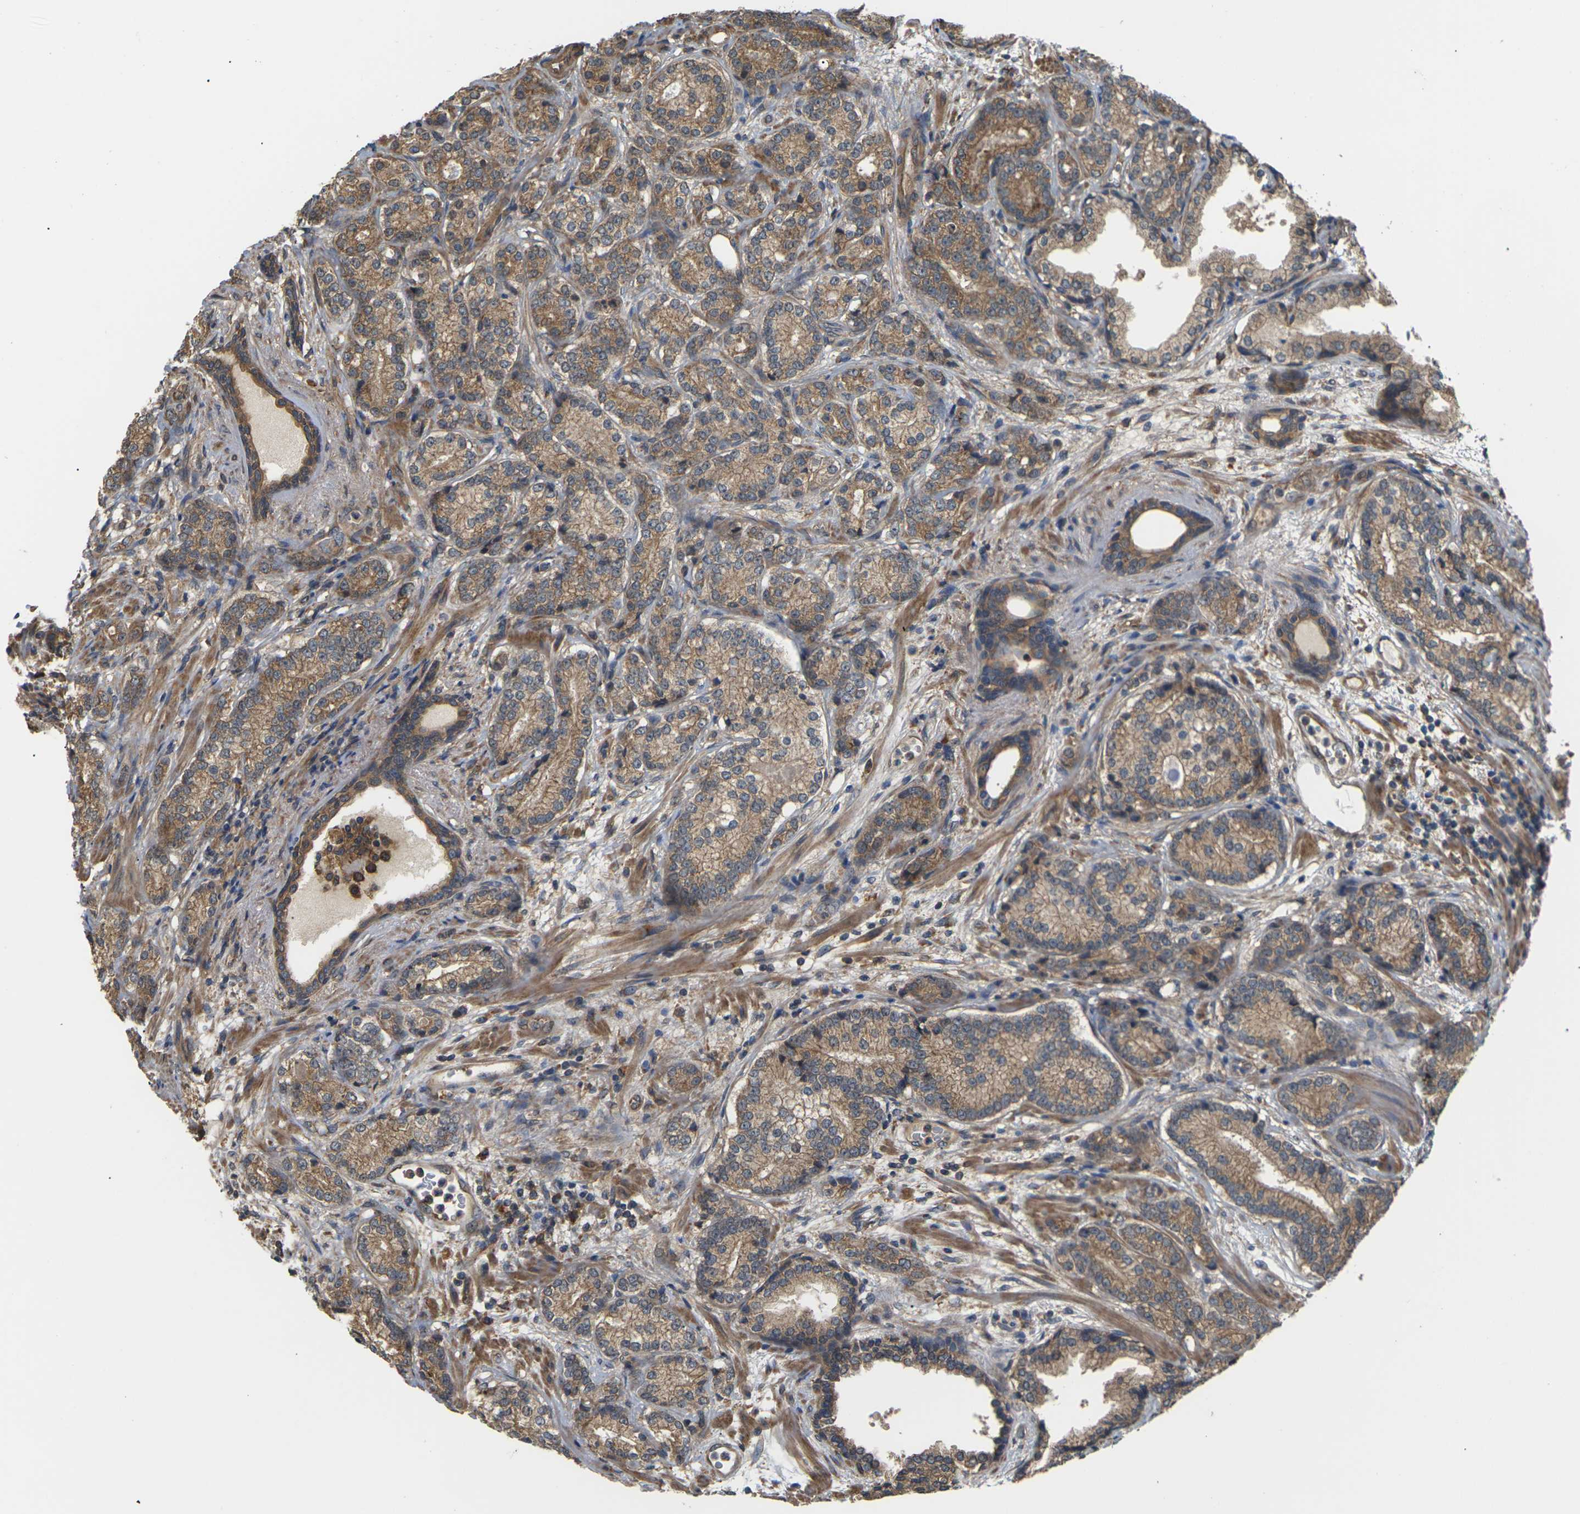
{"staining": {"intensity": "moderate", "quantity": ">75%", "location": "cytoplasmic/membranous"}, "tissue": "prostate cancer", "cell_type": "Tumor cells", "image_type": "cancer", "snomed": [{"axis": "morphology", "description": "Adenocarcinoma, High grade"}, {"axis": "topography", "description": "Prostate"}], "caption": "Protein staining of prostate cancer (adenocarcinoma (high-grade)) tissue displays moderate cytoplasmic/membranous staining in approximately >75% of tumor cells. (brown staining indicates protein expression, while blue staining denotes nuclei).", "gene": "NRAS", "patient": {"sex": "male", "age": 61}}